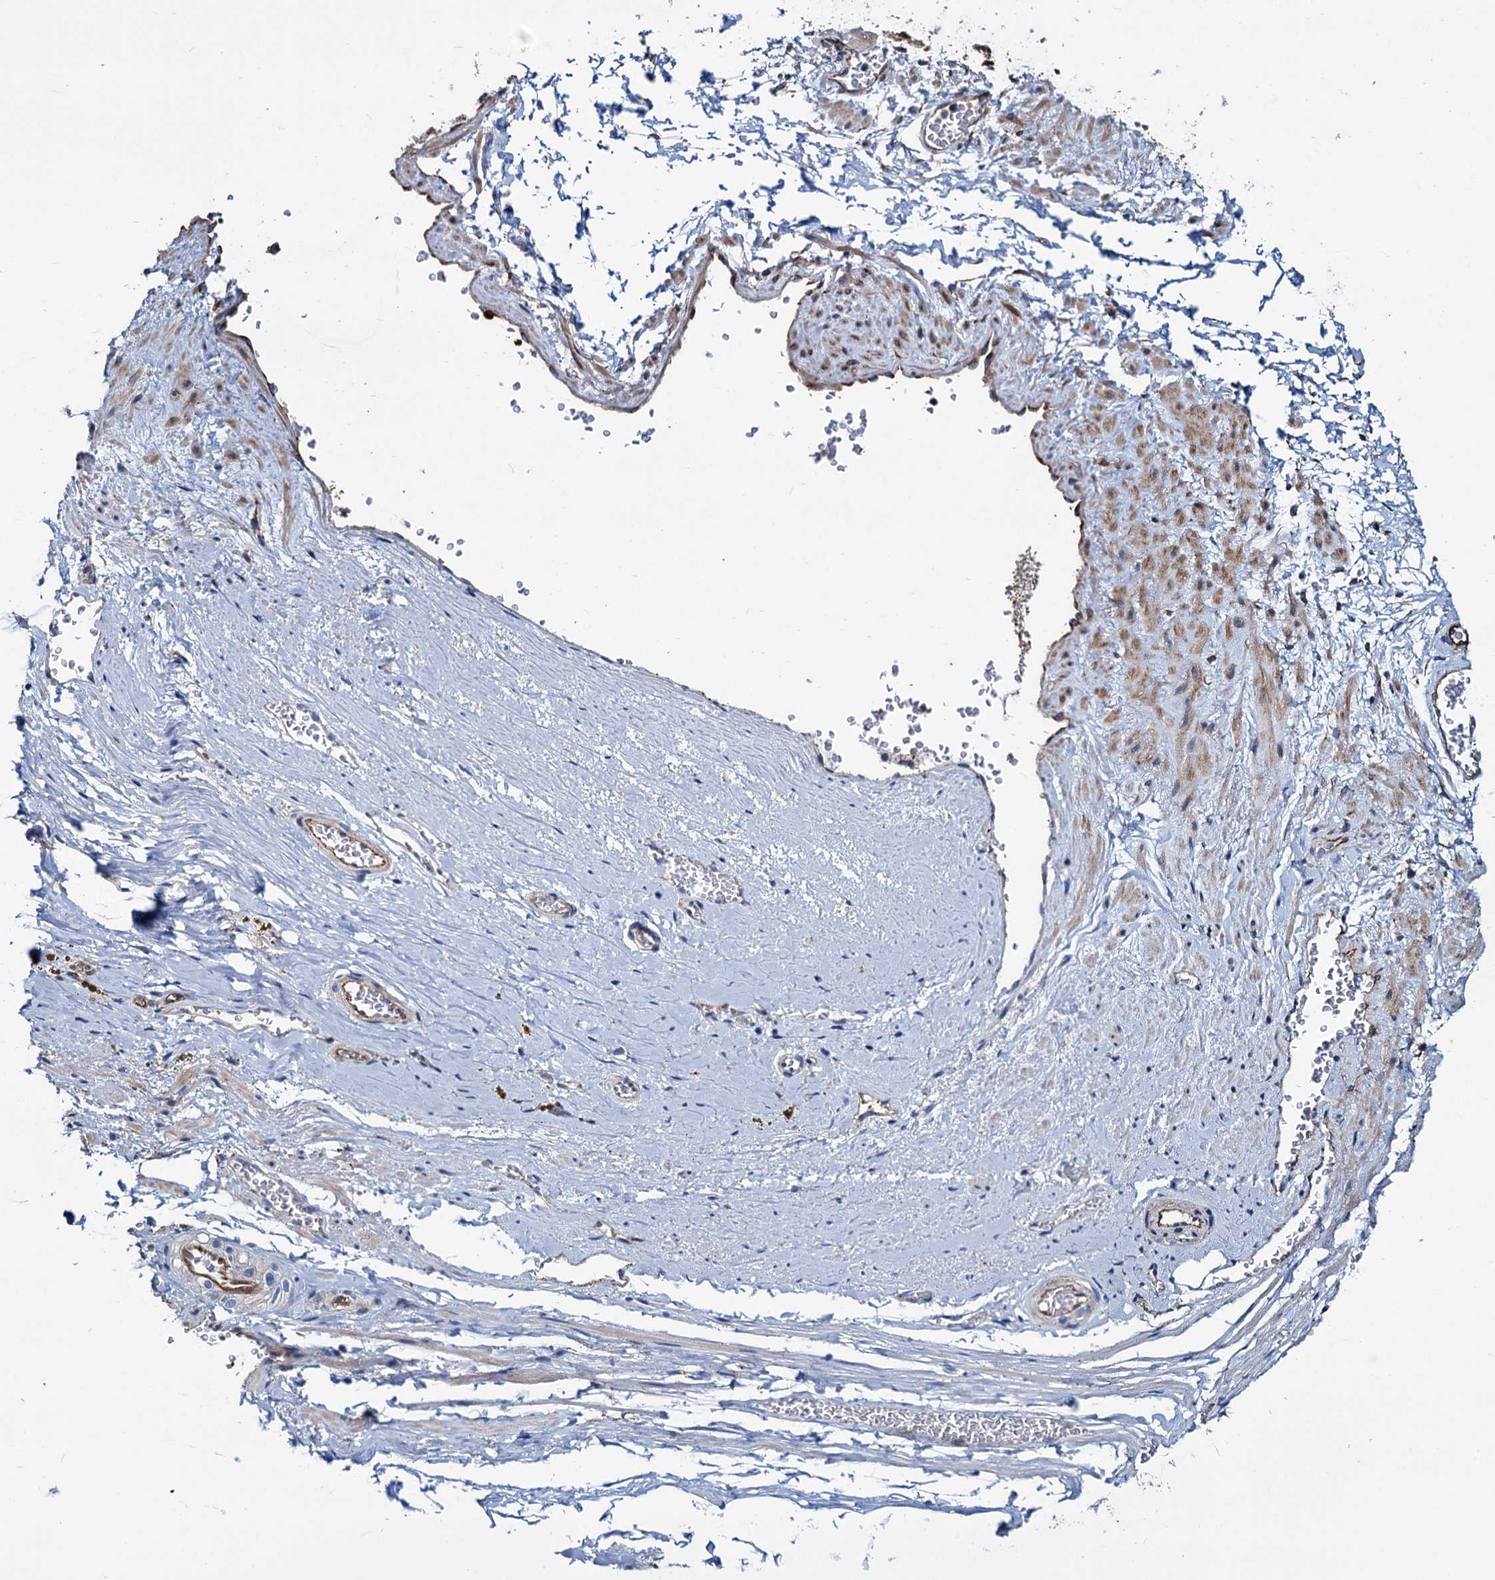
{"staining": {"intensity": "weak", "quantity": "<25%", "location": "cytoplasmic/membranous"}, "tissue": "adipose tissue", "cell_type": "Adipocytes", "image_type": "normal", "snomed": [{"axis": "morphology", "description": "Normal tissue, NOS"}, {"axis": "morphology", "description": "Adenocarcinoma, Low grade"}, {"axis": "topography", "description": "Prostate"}, {"axis": "topography", "description": "Peripheral nerve tissue"}], "caption": "This is an immunohistochemistry micrograph of unremarkable adipose tissue. There is no positivity in adipocytes.", "gene": "PSEN1", "patient": {"sex": "male", "age": 63}}